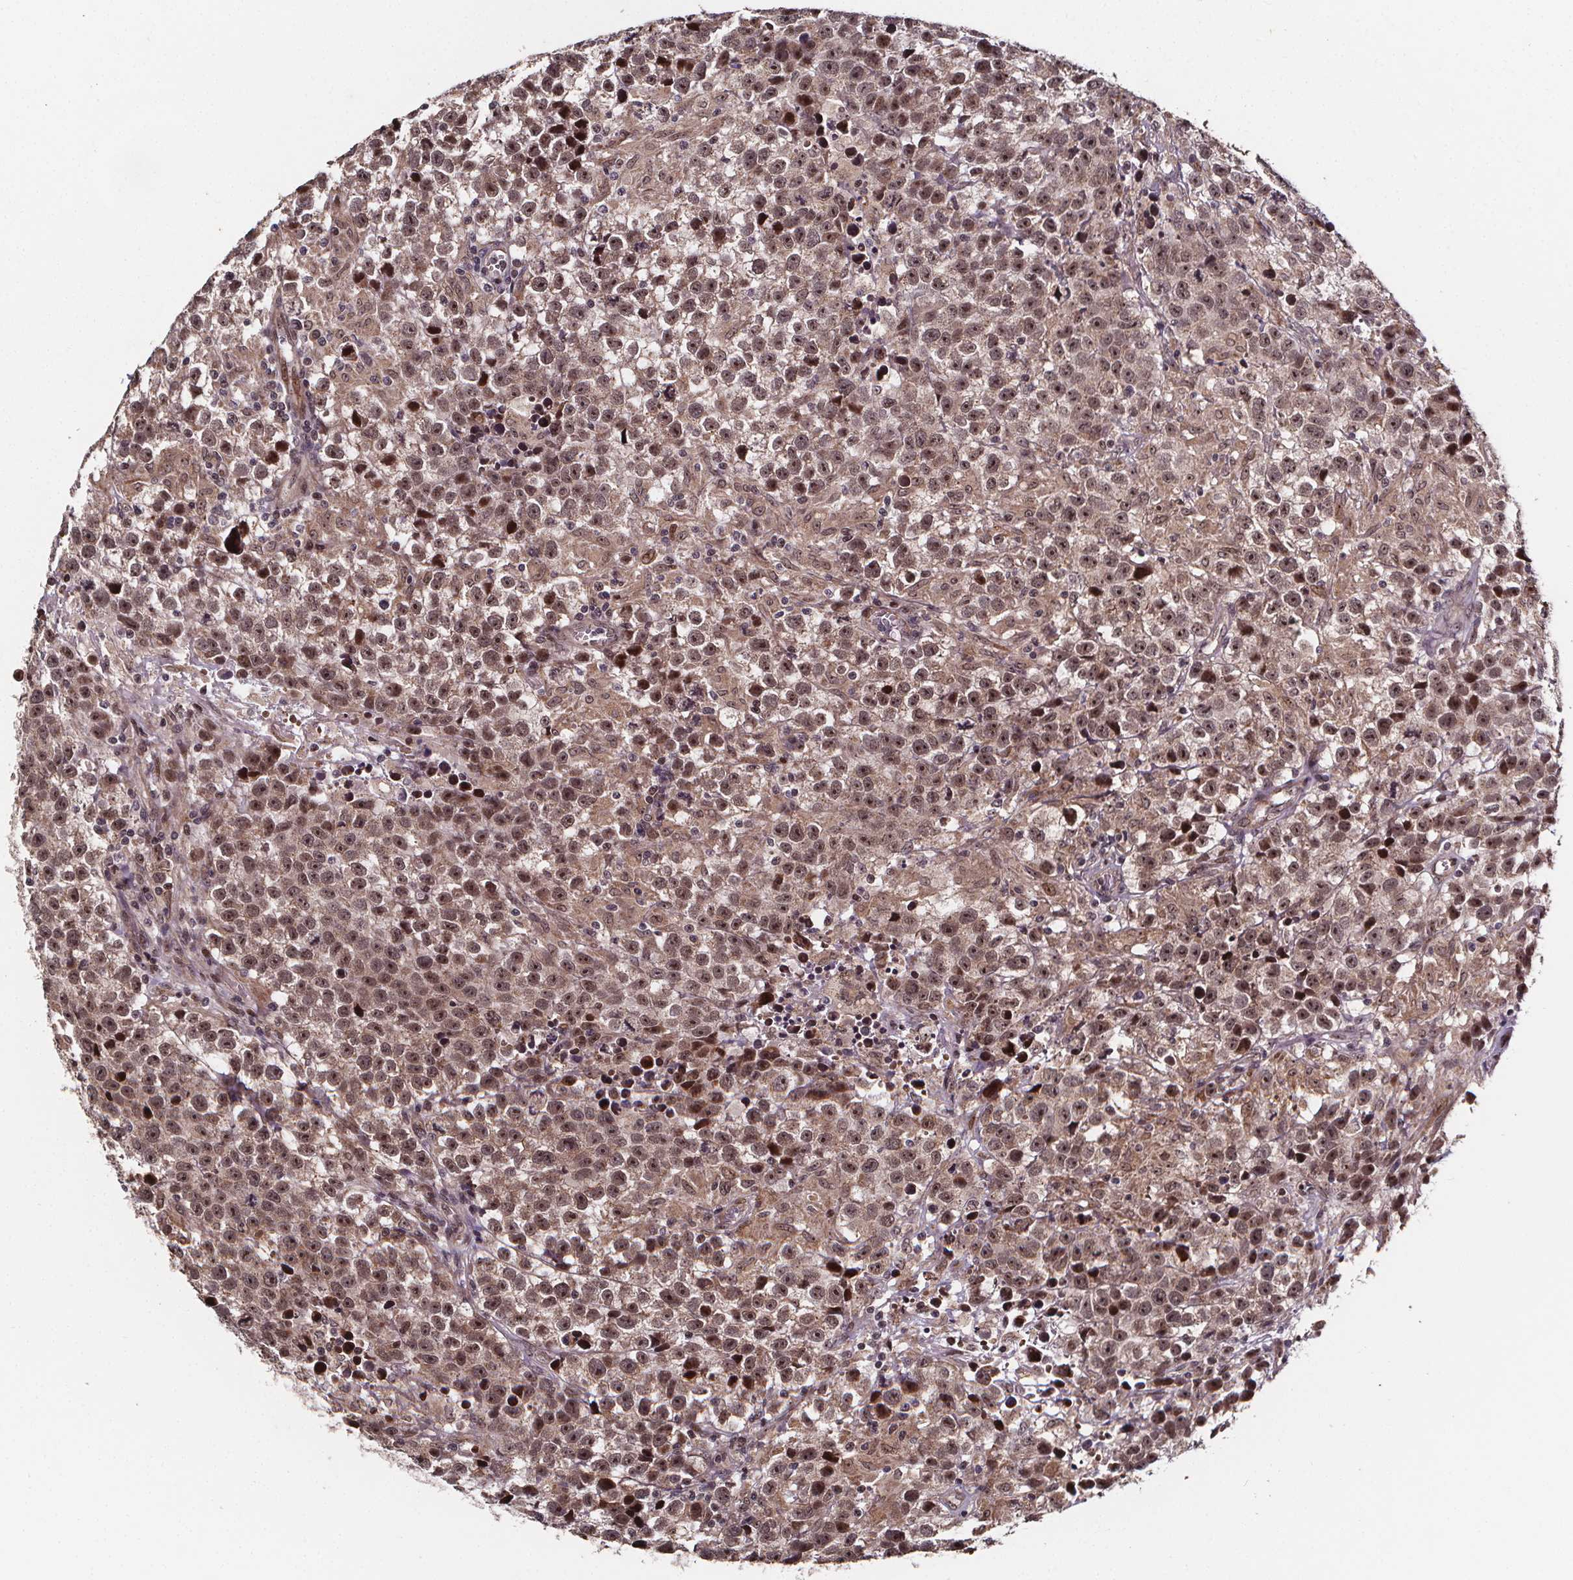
{"staining": {"intensity": "moderate", "quantity": ">75%", "location": "cytoplasmic/membranous,nuclear"}, "tissue": "testis cancer", "cell_type": "Tumor cells", "image_type": "cancer", "snomed": [{"axis": "morphology", "description": "Seminoma, NOS"}, {"axis": "topography", "description": "Testis"}], "caption": "DAB (3,3'-diaminobenzidine) immunohistochemical staining of seminoma (testis) exhibits moderate cytoplasmic/membranous and nuclear protein positivity in approximately >75% of tumor cells. The staining was performed using DAB, with brown indicating positive protein expression. Nuclei are stained blue with hematoxylin.", "gene": "DDIT3", "patient": {"sex": "male", "age": 43}}